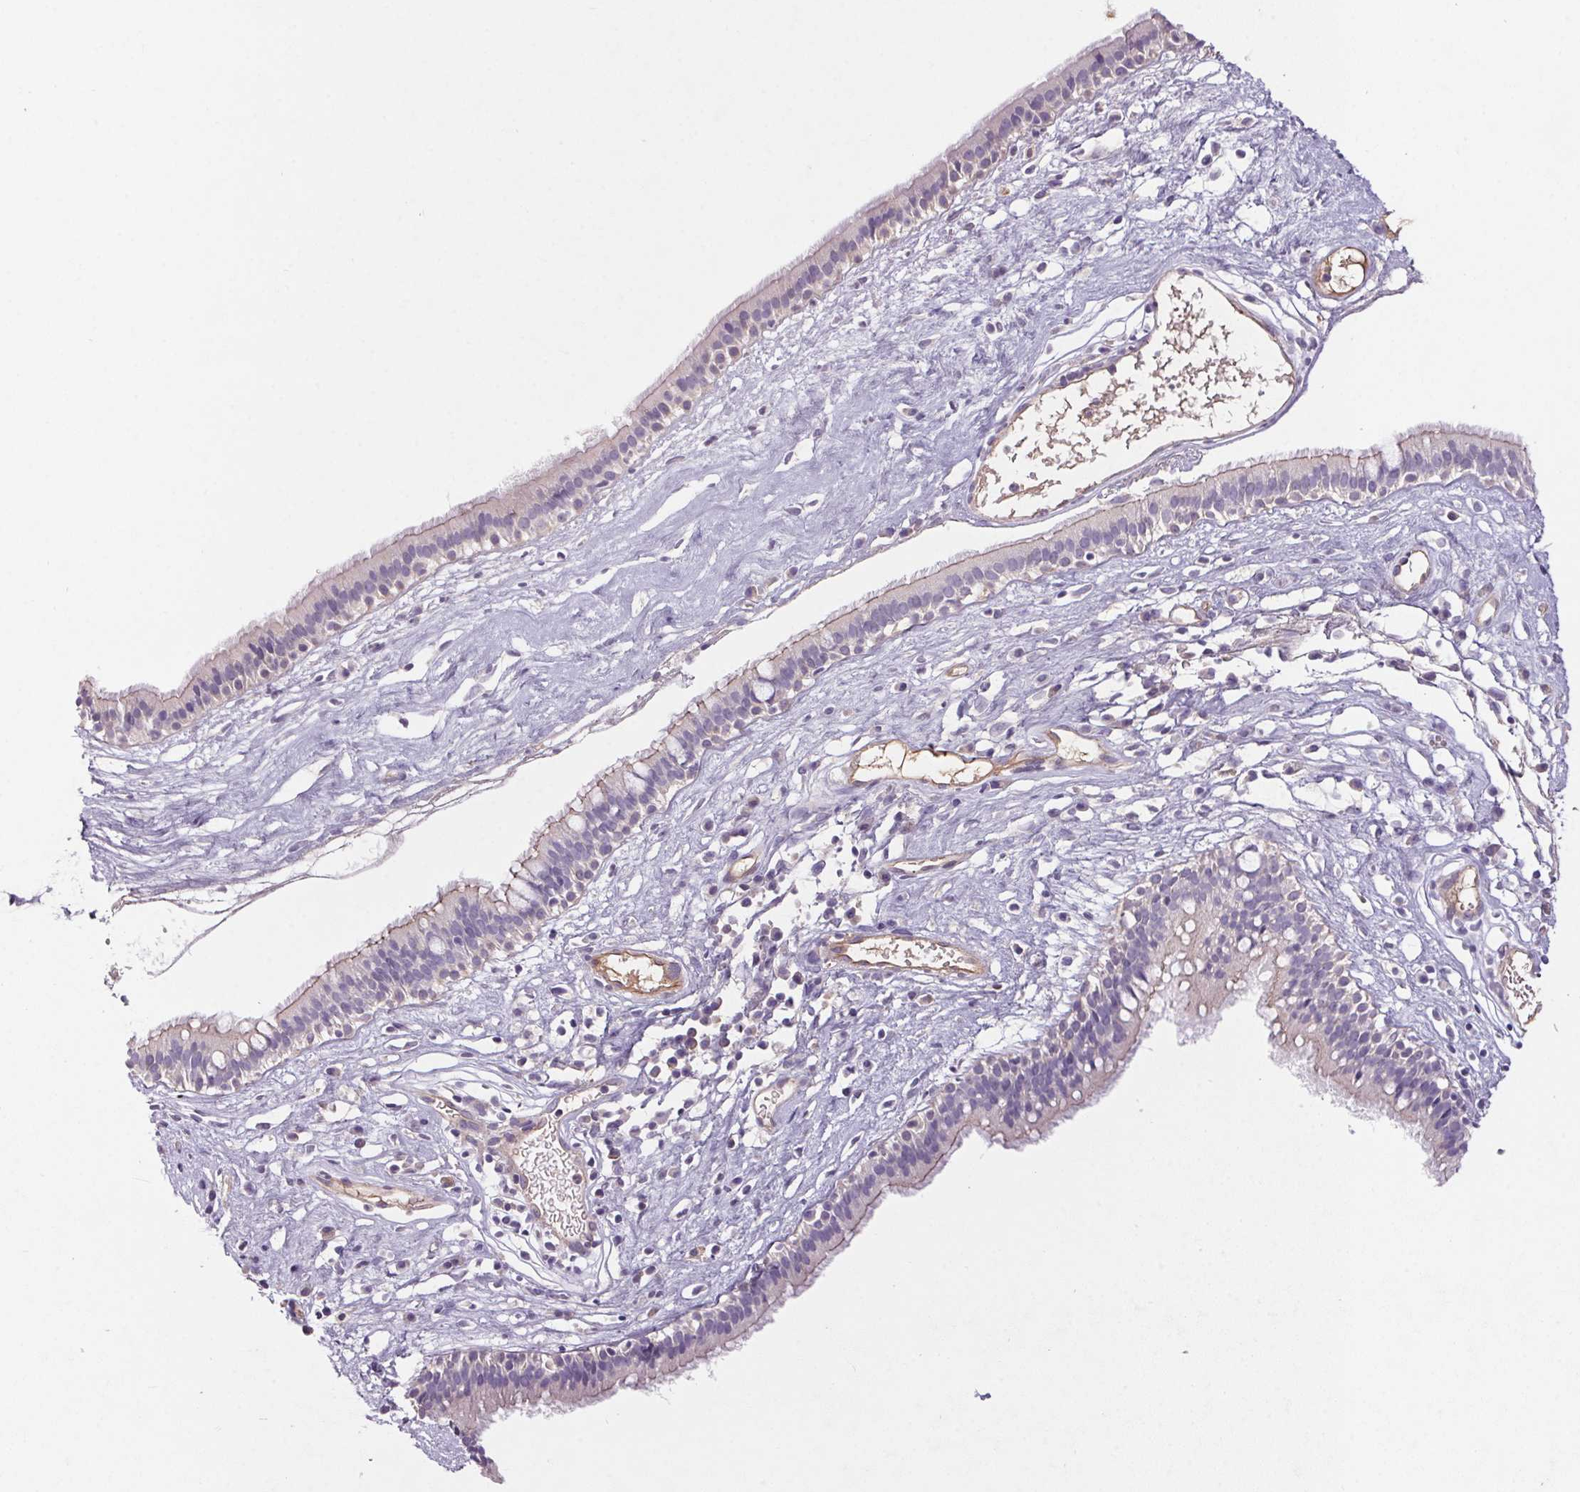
{"staining": {"intensity": "negative", "quantity": "none", "location": "none"}, "tissue": "nasopharynx", "cell_type": "Respiratory epithelial cells", "image_type": "normal", "snomed": [{"axis": "morphology", "description": "Normal tissue, NOS"}, {"axis": "topography", "description": "Nasopharynx"}], "caption": "This is a histopathology image of immunohistochemistry (IHC) staining of unremarkable nasopharynx, which shows no positivity in respiratory epithelial cells. (Immunohistochemistry, brightfield microscopy, high magnification).", "gene": "APOC4", "patient": {"sex": "male", "age": 24}}